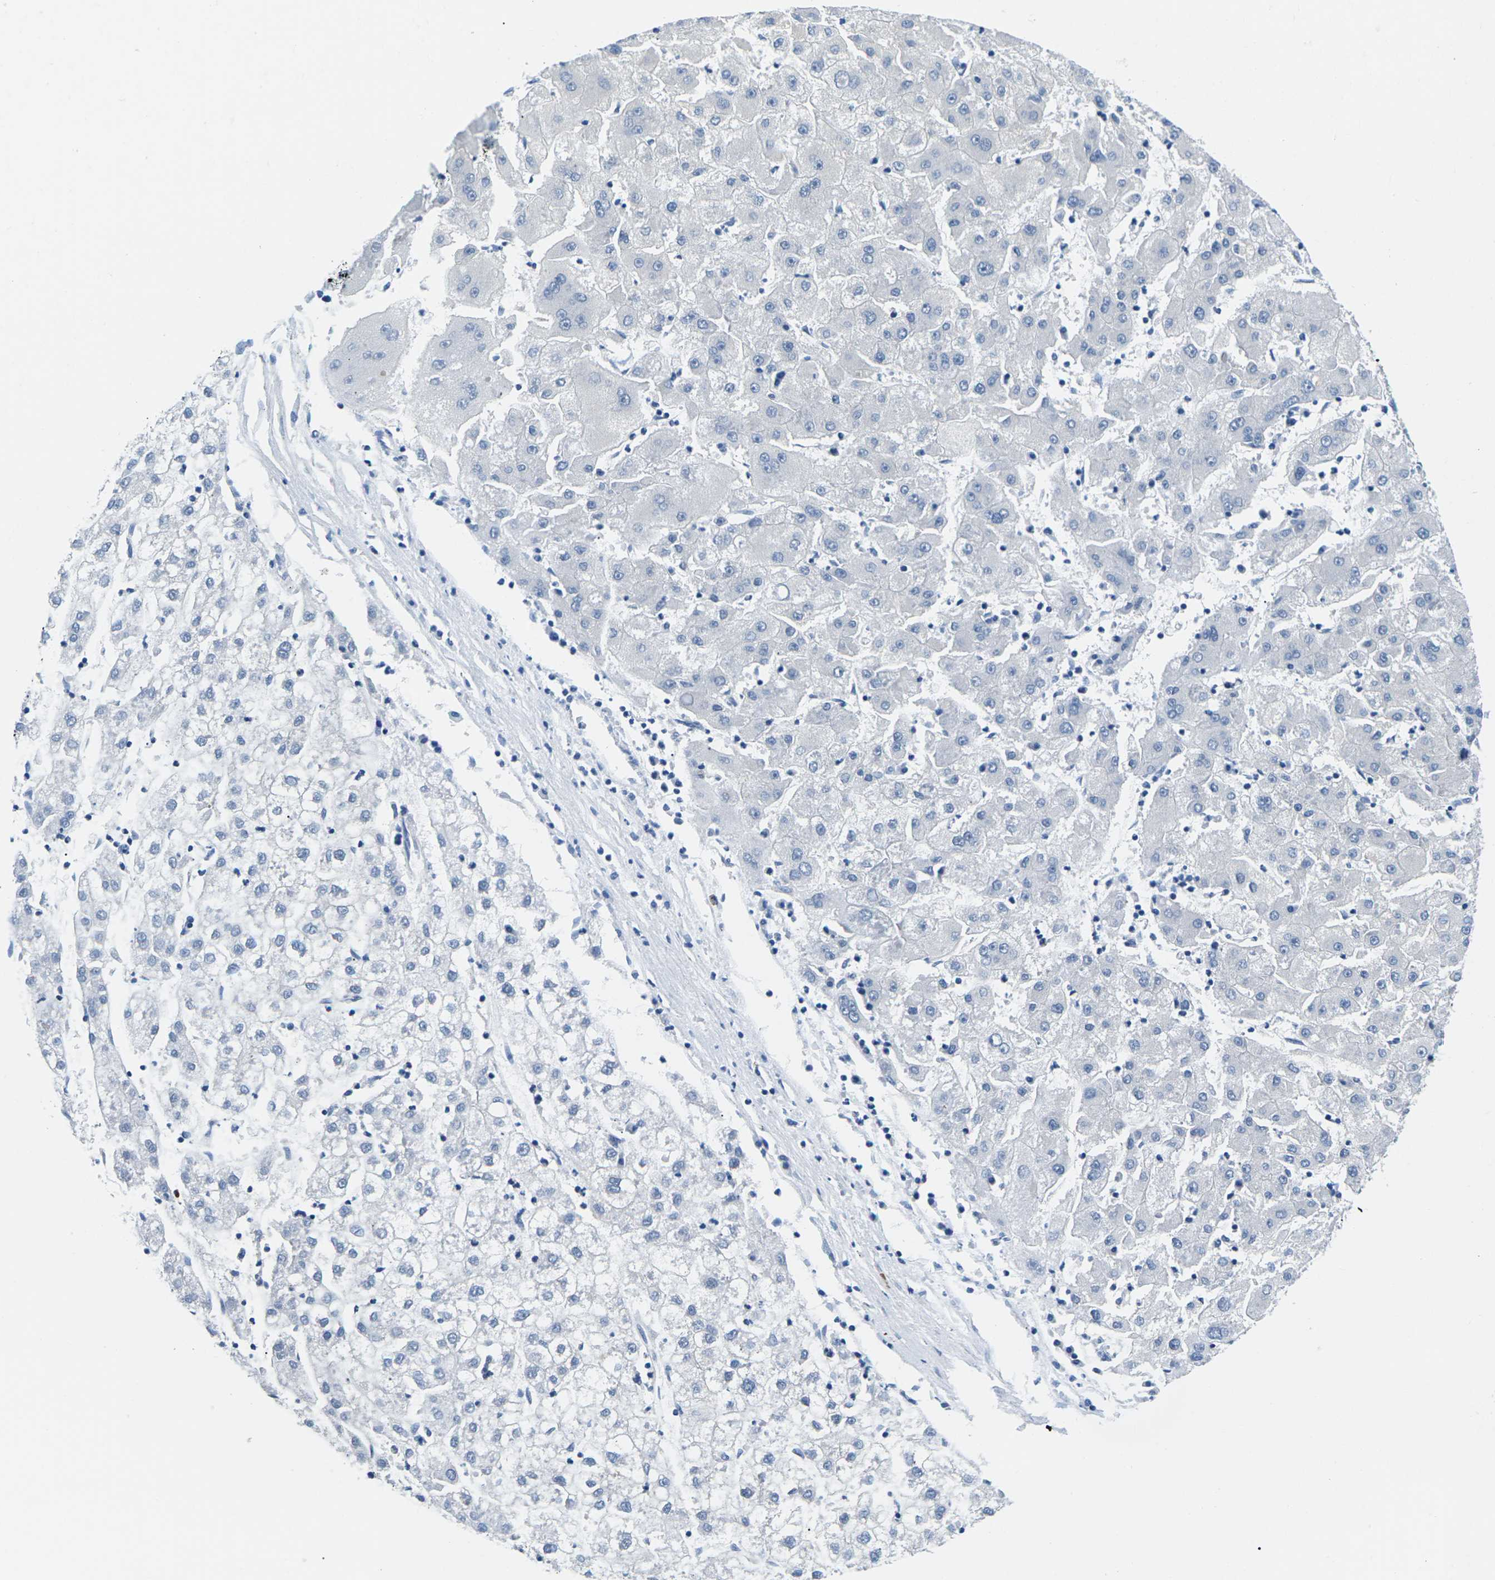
{"staining": {"intensity": "negative", "quantity": "none", "location": "none"}, "tissue": "liver cancer", "cell_type": "Tumor cells", "image_type": "cancer", "snomed": [{"axis": "morphology", "description": "Carcinoma, Hepatocellular, NOS"}, {"axis": "topography", "description": "Liver"}], "caption": "Micrograph shows no protein positivity in tumor cells of liver hepatocellular carcinoma tissue. (DAB immunohistochemistry visualized using brightfield microscopy, high magnification).", "gene": "TSPAN2", "patient": {"sex": "male", "age": 72}}